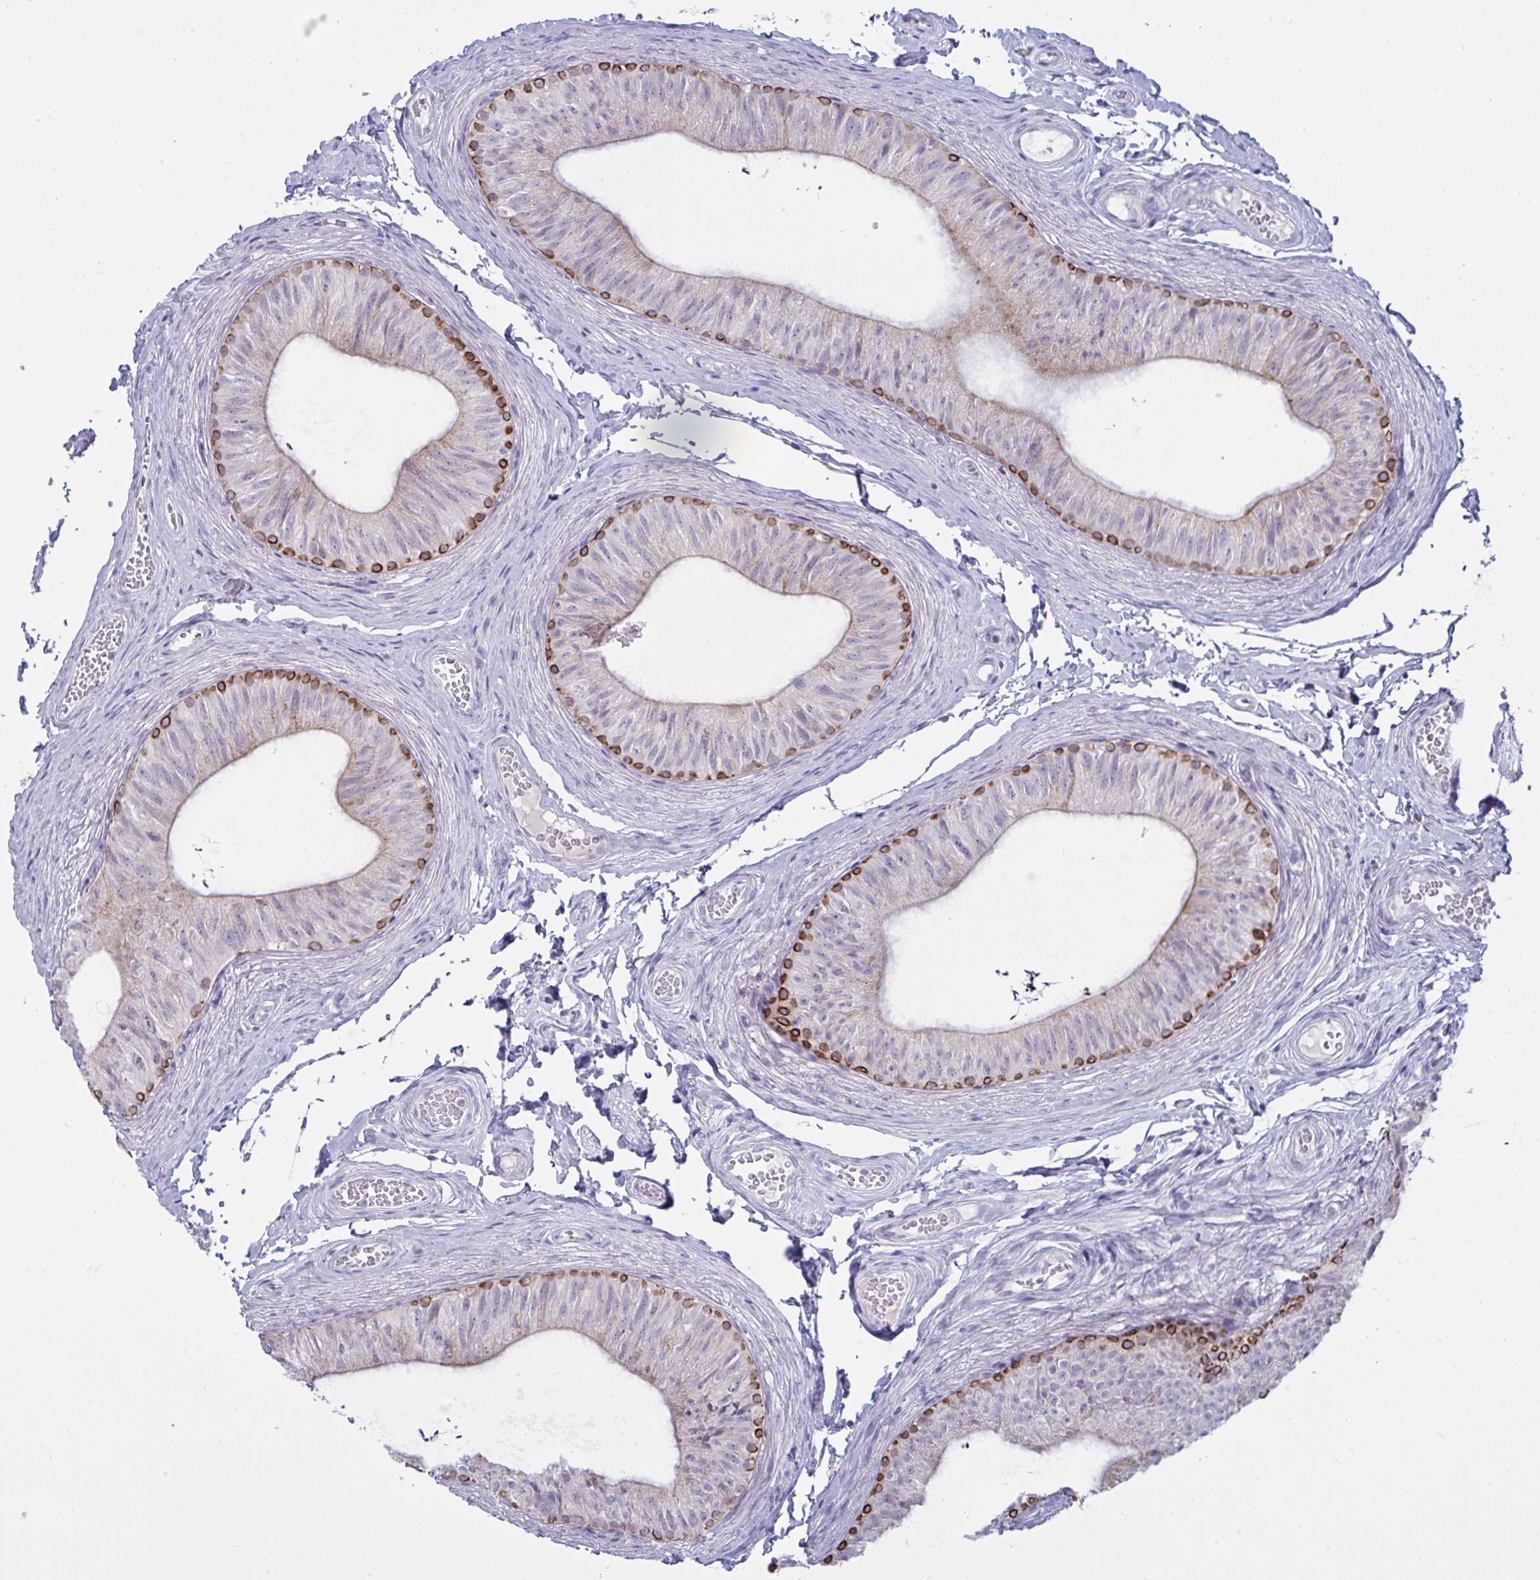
{"staining": {"intensity": "strong", "quantity": "<25%", "location": "cytoplasmic/membranous"}, "tissue": "epididymis", "cell_type": "Glandular cells", "image_type": "normal", "snomed": [{"axis": "morphology", "description": "Normal tissue, NOS"}, {"axis": "topography", "description": "Epididymis, spermatic cord, NOS"}, {"axis": "topography", "description": "Epididymis"}, {"axis": "topography", "description": "Peripheral nerve tissue"}], "caption": "Epididymis stained for a protein demonstrates strong cytoplasmic/membranous positivity in glandular cells. Immunohistochemistry (ihc) stains the protein of interest in brown and the nuclei are stained blue.", "gene": "TENT5D", "patient": {"sex": "male", "age": 29}}